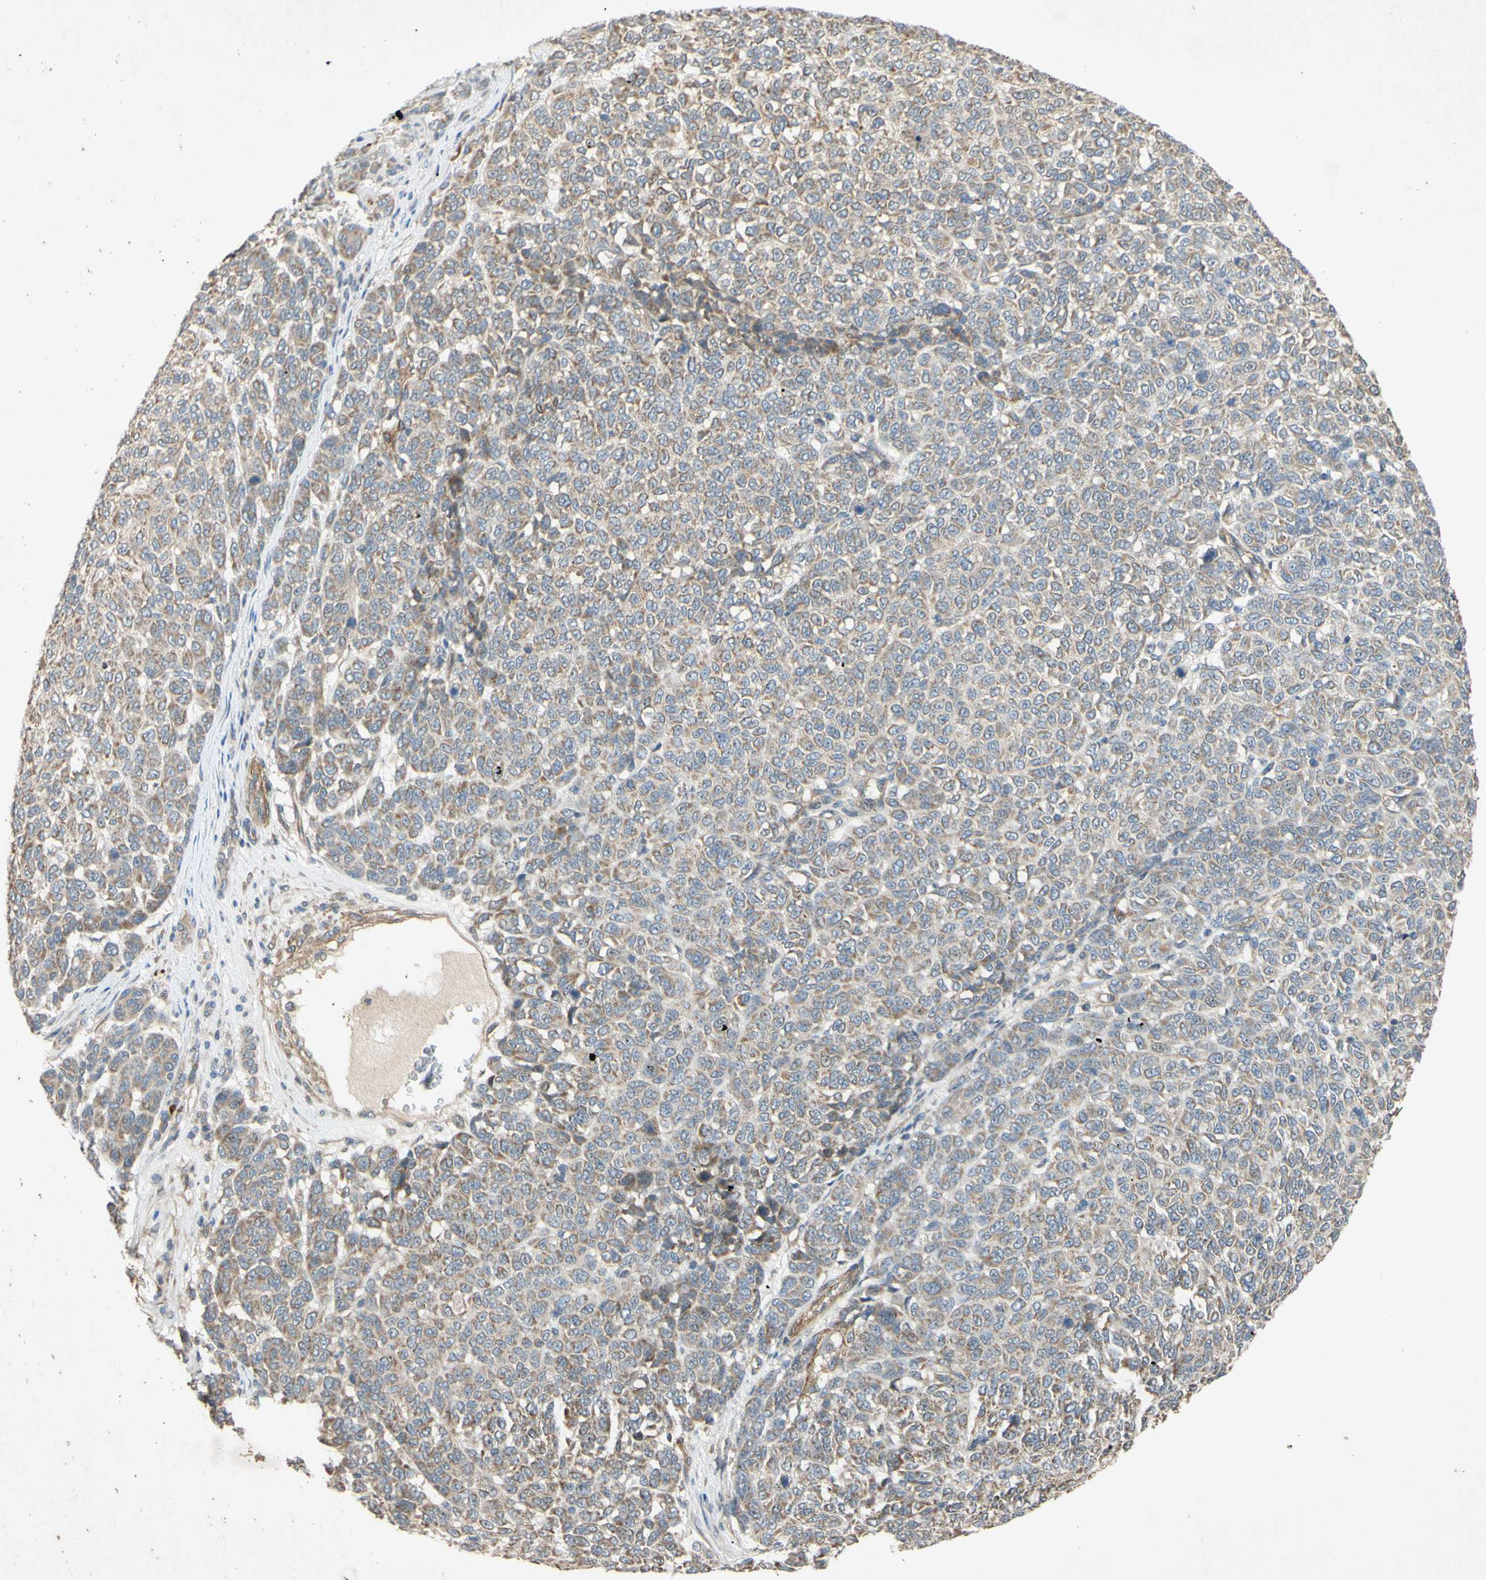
{"staining": {"intensity": "moderate", "quantity": "25%-75%", "location": "cytoplasmic/membranous"}, "tissue": "melanoma", "cell_type": "Tumor cells", "image_type": "cancer", "snomed": [{"axis": "morphology", "description": "Malignant melanoma, NOS"}, {"axis": "topography", "description": "Skin"}], "caption": "Immunohistochemistry (IHC) photomicrograph of human melanoma stained for a protein (brown), which exhibits medium levels of moderate cytoplasmic/membranous staining in approximately 25%-75% of tumor cells.", "gene": "PARD6A", "patient": {"sex": "male", "age": 59}}